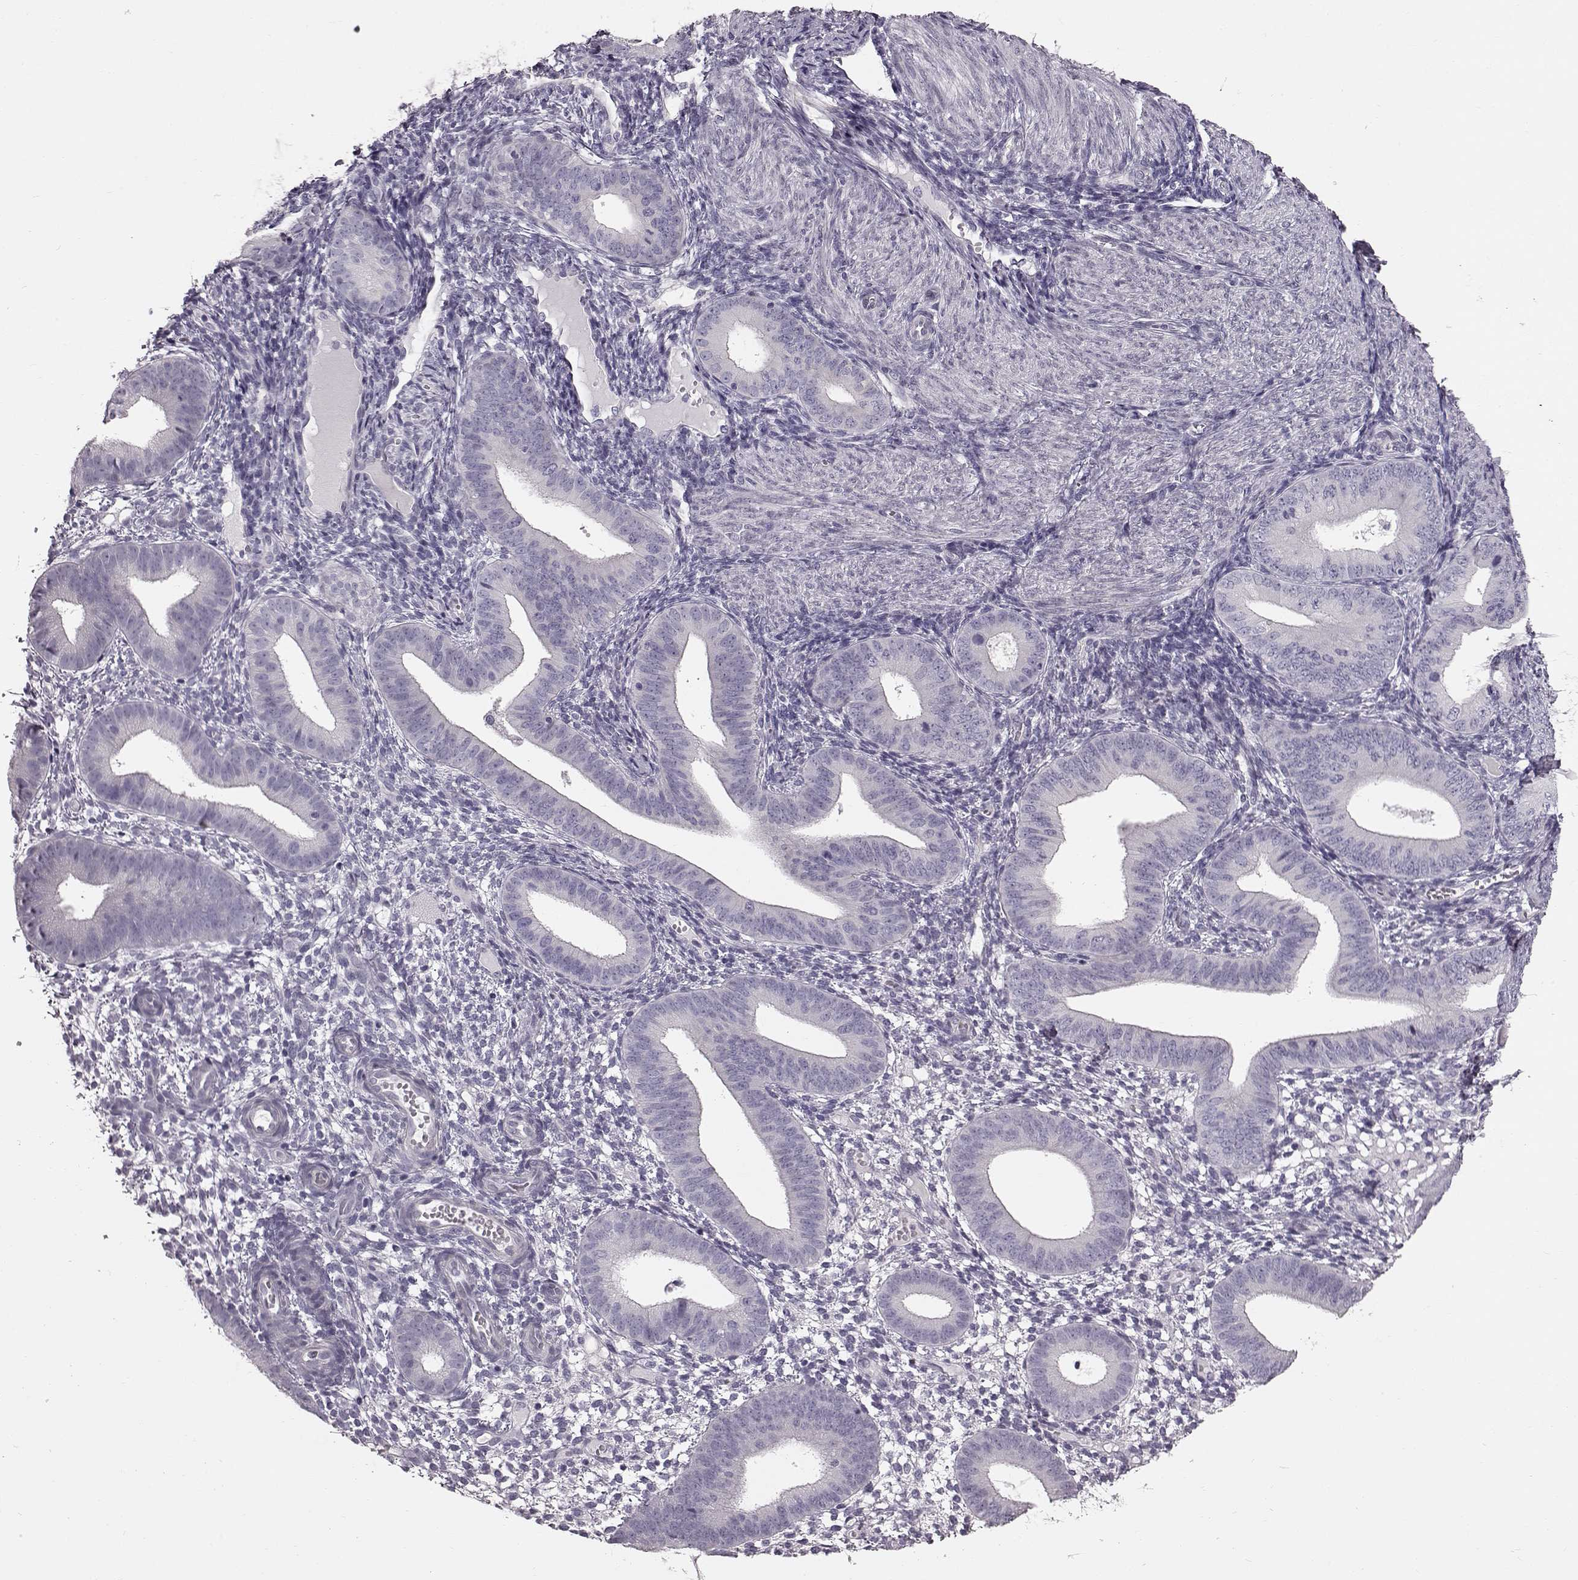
{"staining": {"intensity": "negative", "quantity": "none", "location": "none"}, "tissue": "endometrium", "cell_type": "Cells in endometrial stroma", "image_type": "normal", "snomed": [{"axis": "morphology", "description": "Normal tissue, NOS"}, {"axis": "topography", "description": "Endometrium"}], "caption": "High magnification brightfield microscopy of normal endometrium stained with DAB (brown) and counterstained with hematoxylin (blue): cells in endometrial stroma show no significant expression. Nuclei are stained in blue.", "gene": "TCHHL1", "patient": {"sex": "female", "age": 39}}